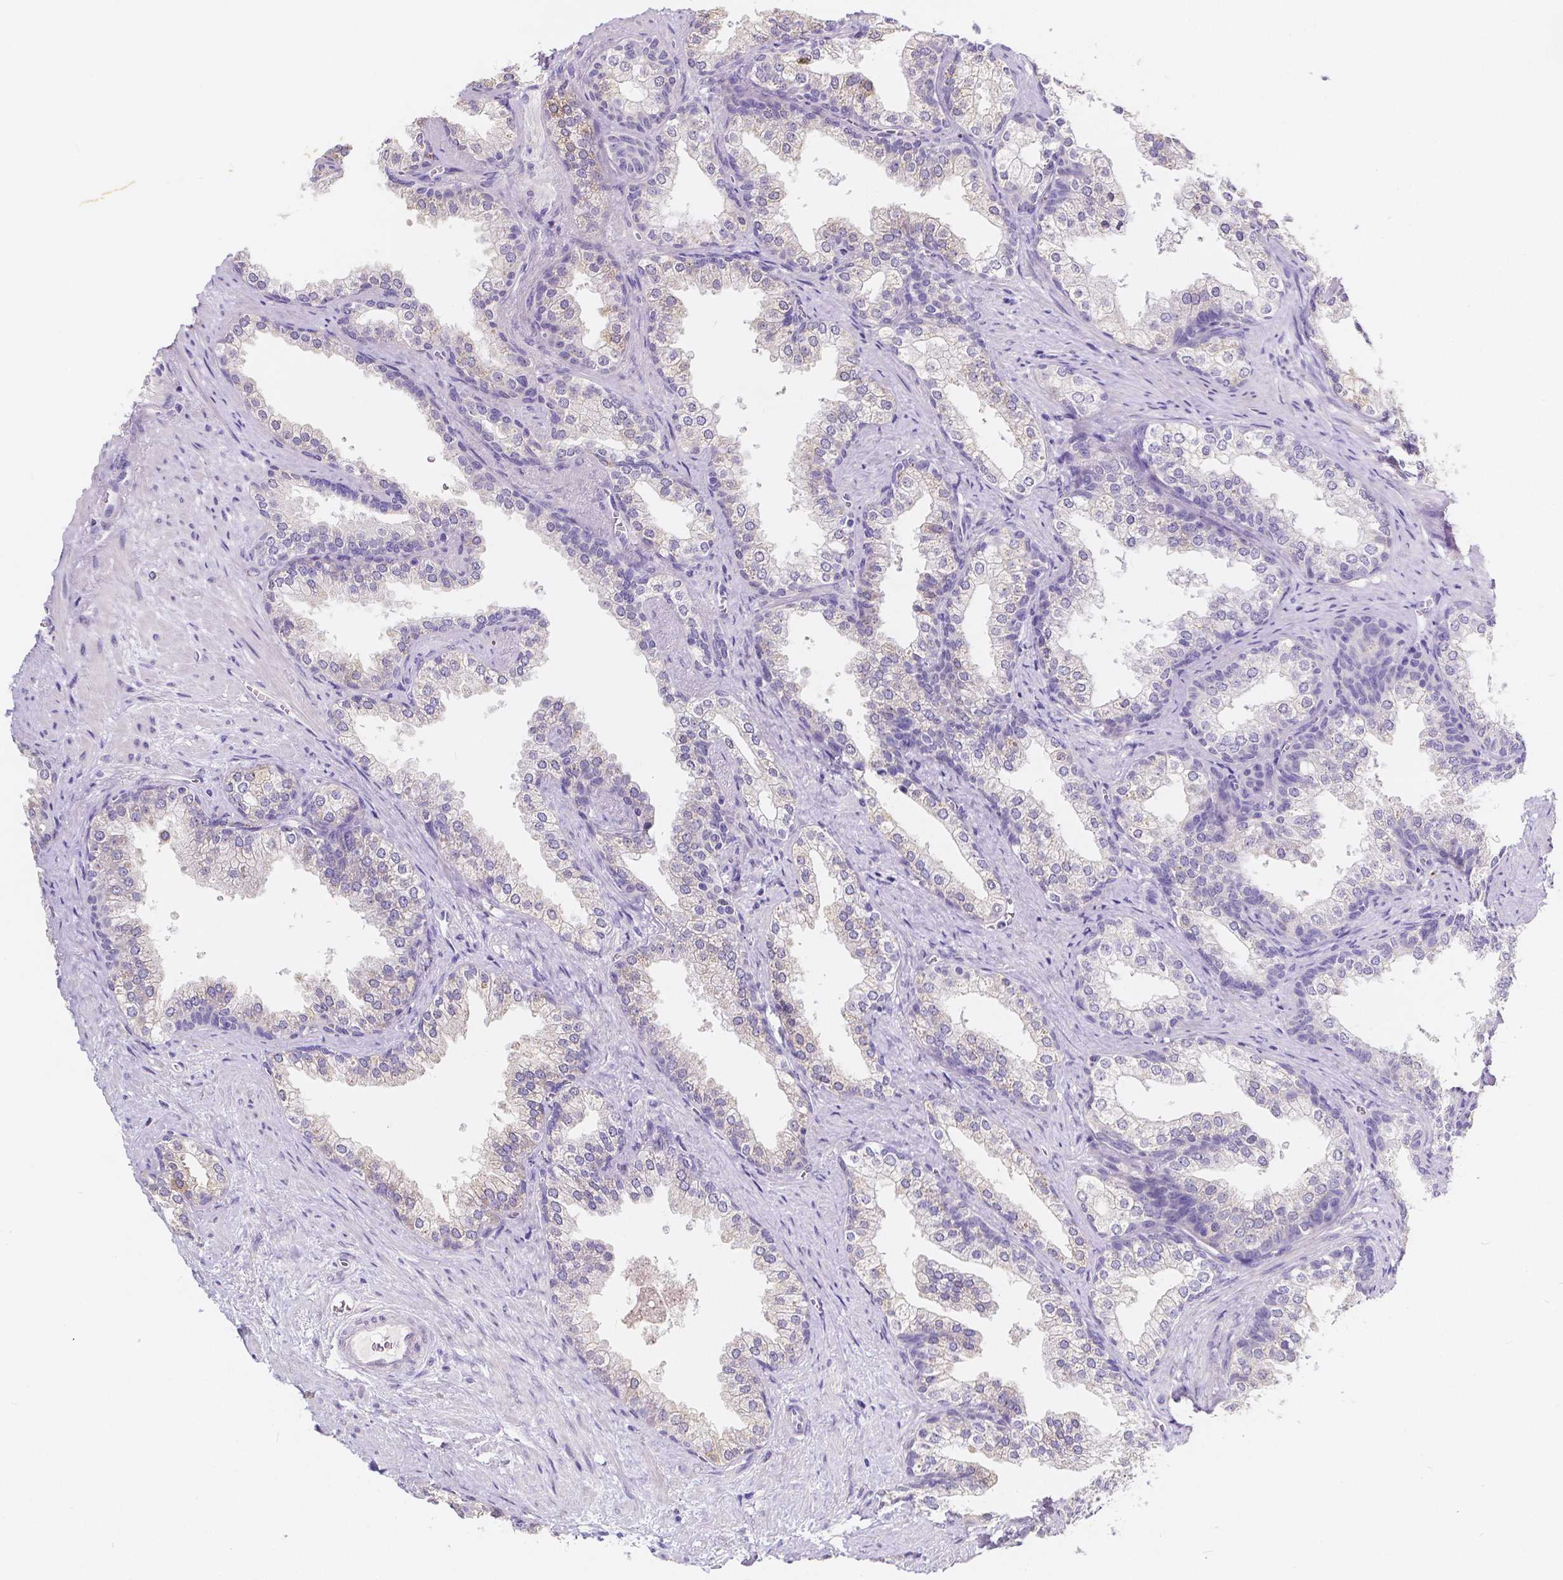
{"staining": {"intensity": "weak", "quantity": "<25%", "location": "cytoplasmic/membranous"}, "tissue": "prostate", "cell_type": "Glandular cells", "image_type": "normal", "snomed": [{"axis": "morphology", "description": "Normal tissue, NOS"}, {"axis": "topography", "description": "Prostate"}], "caption": "A micrograph of prostate stained for a protein shows no brown staining in glandular cells. Brightfield microscopy of immunohistochemistry (IHC) stained with DAB (brown) and hematoxylin (blue), captured at high magnification.", "gene": "ACP5", "patient": {"sex": "male", "age": 79}}